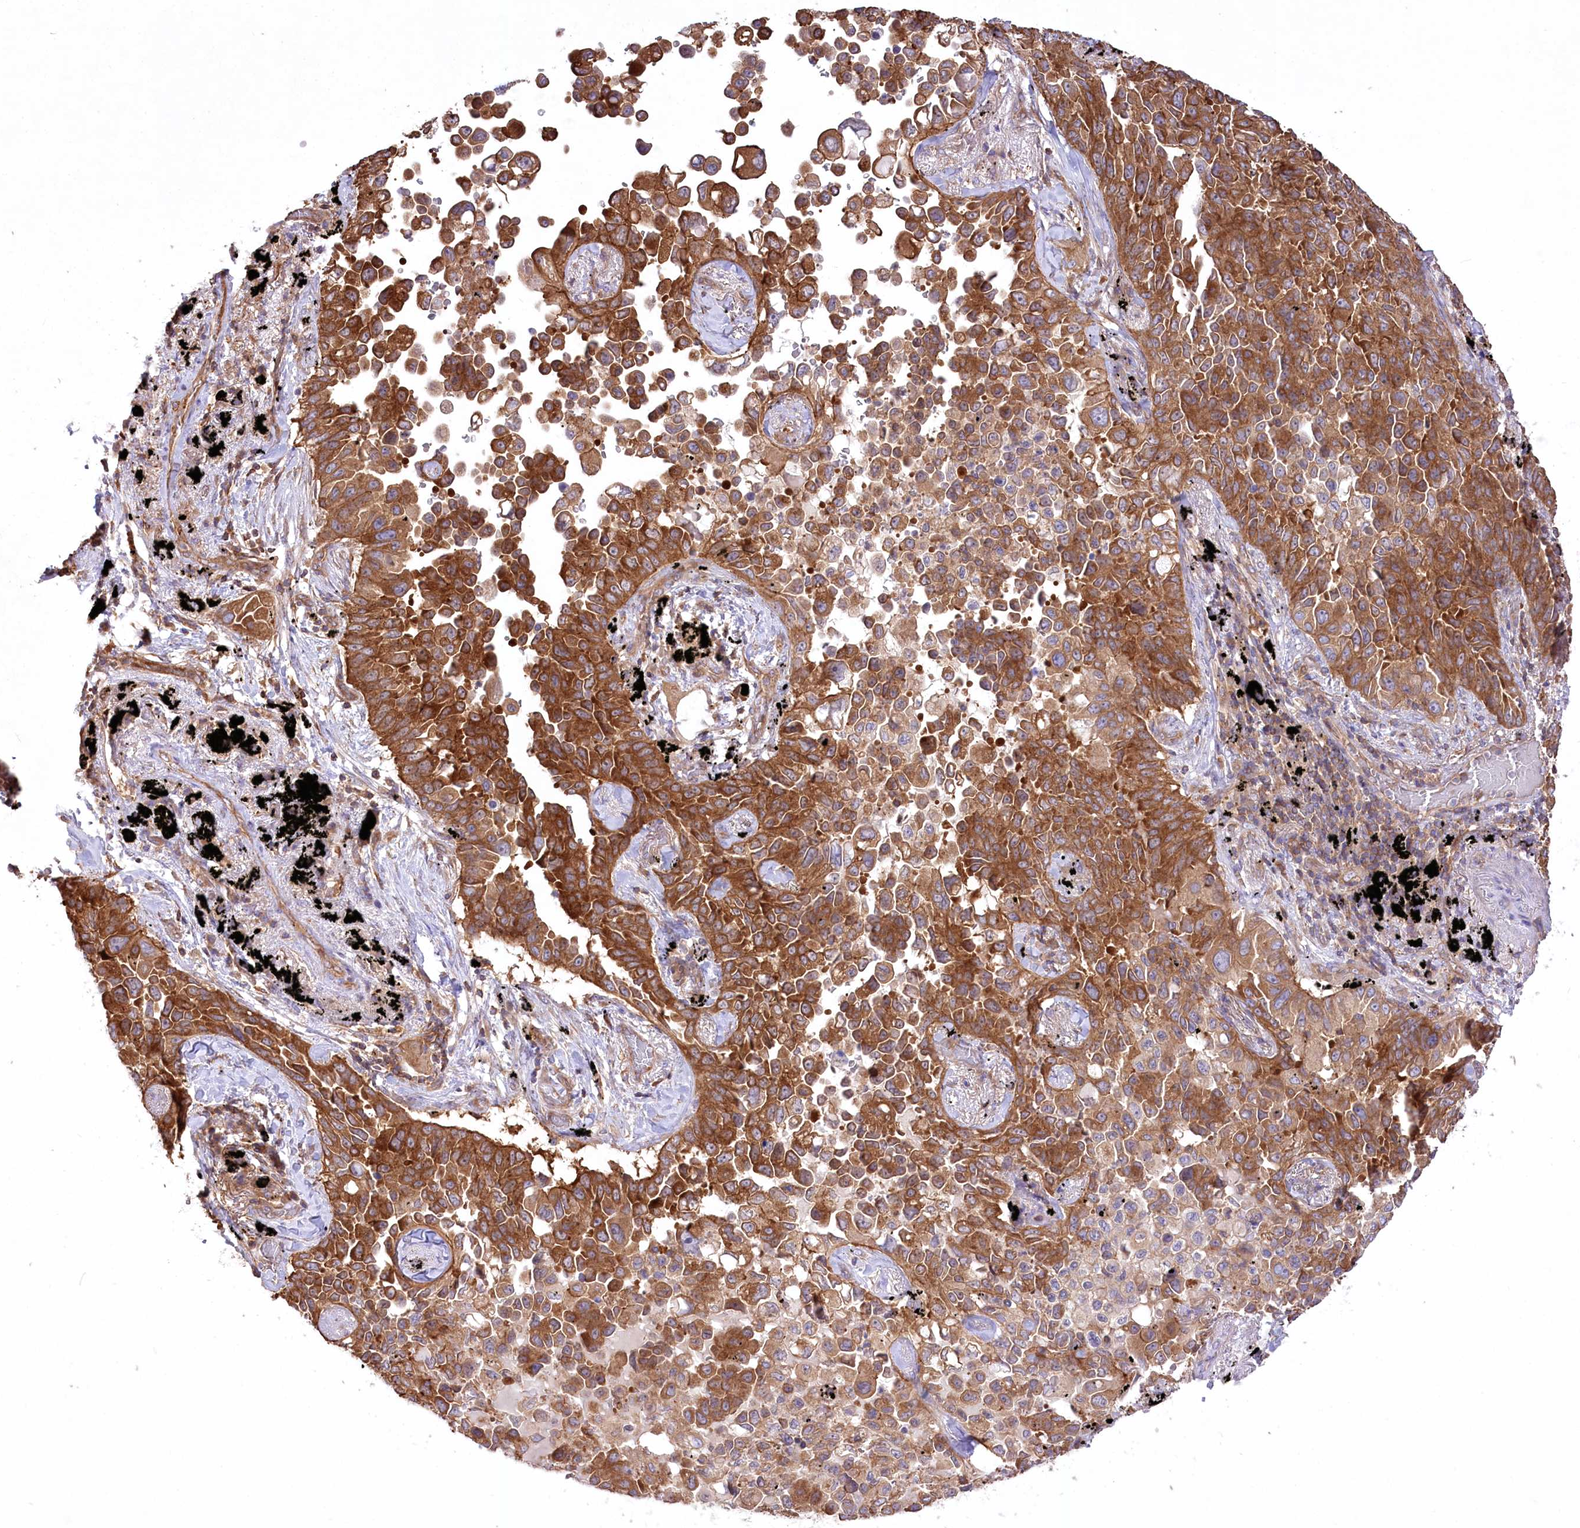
{"staining": {"intensity": "strong", "quantity": ">75%", "location": "cytoplasmic/membranous"}, "tissue": "lung cancer", "cell_type": "Tumor cells", "image_type": "cancer", "snomed": [{"axis": "morphology", "description": "Adenocarcinoma, NOS"}, {"axis": "topography", "description": "Lung"}], "caption": "Strong cytoplasmic/membranous protein positivity is appreciated in approximately >75% of tumor cells in lung cancer (adenocarcinoma).", "gene": "UMPS", "patient": {"sex": "female", "age": 67}}